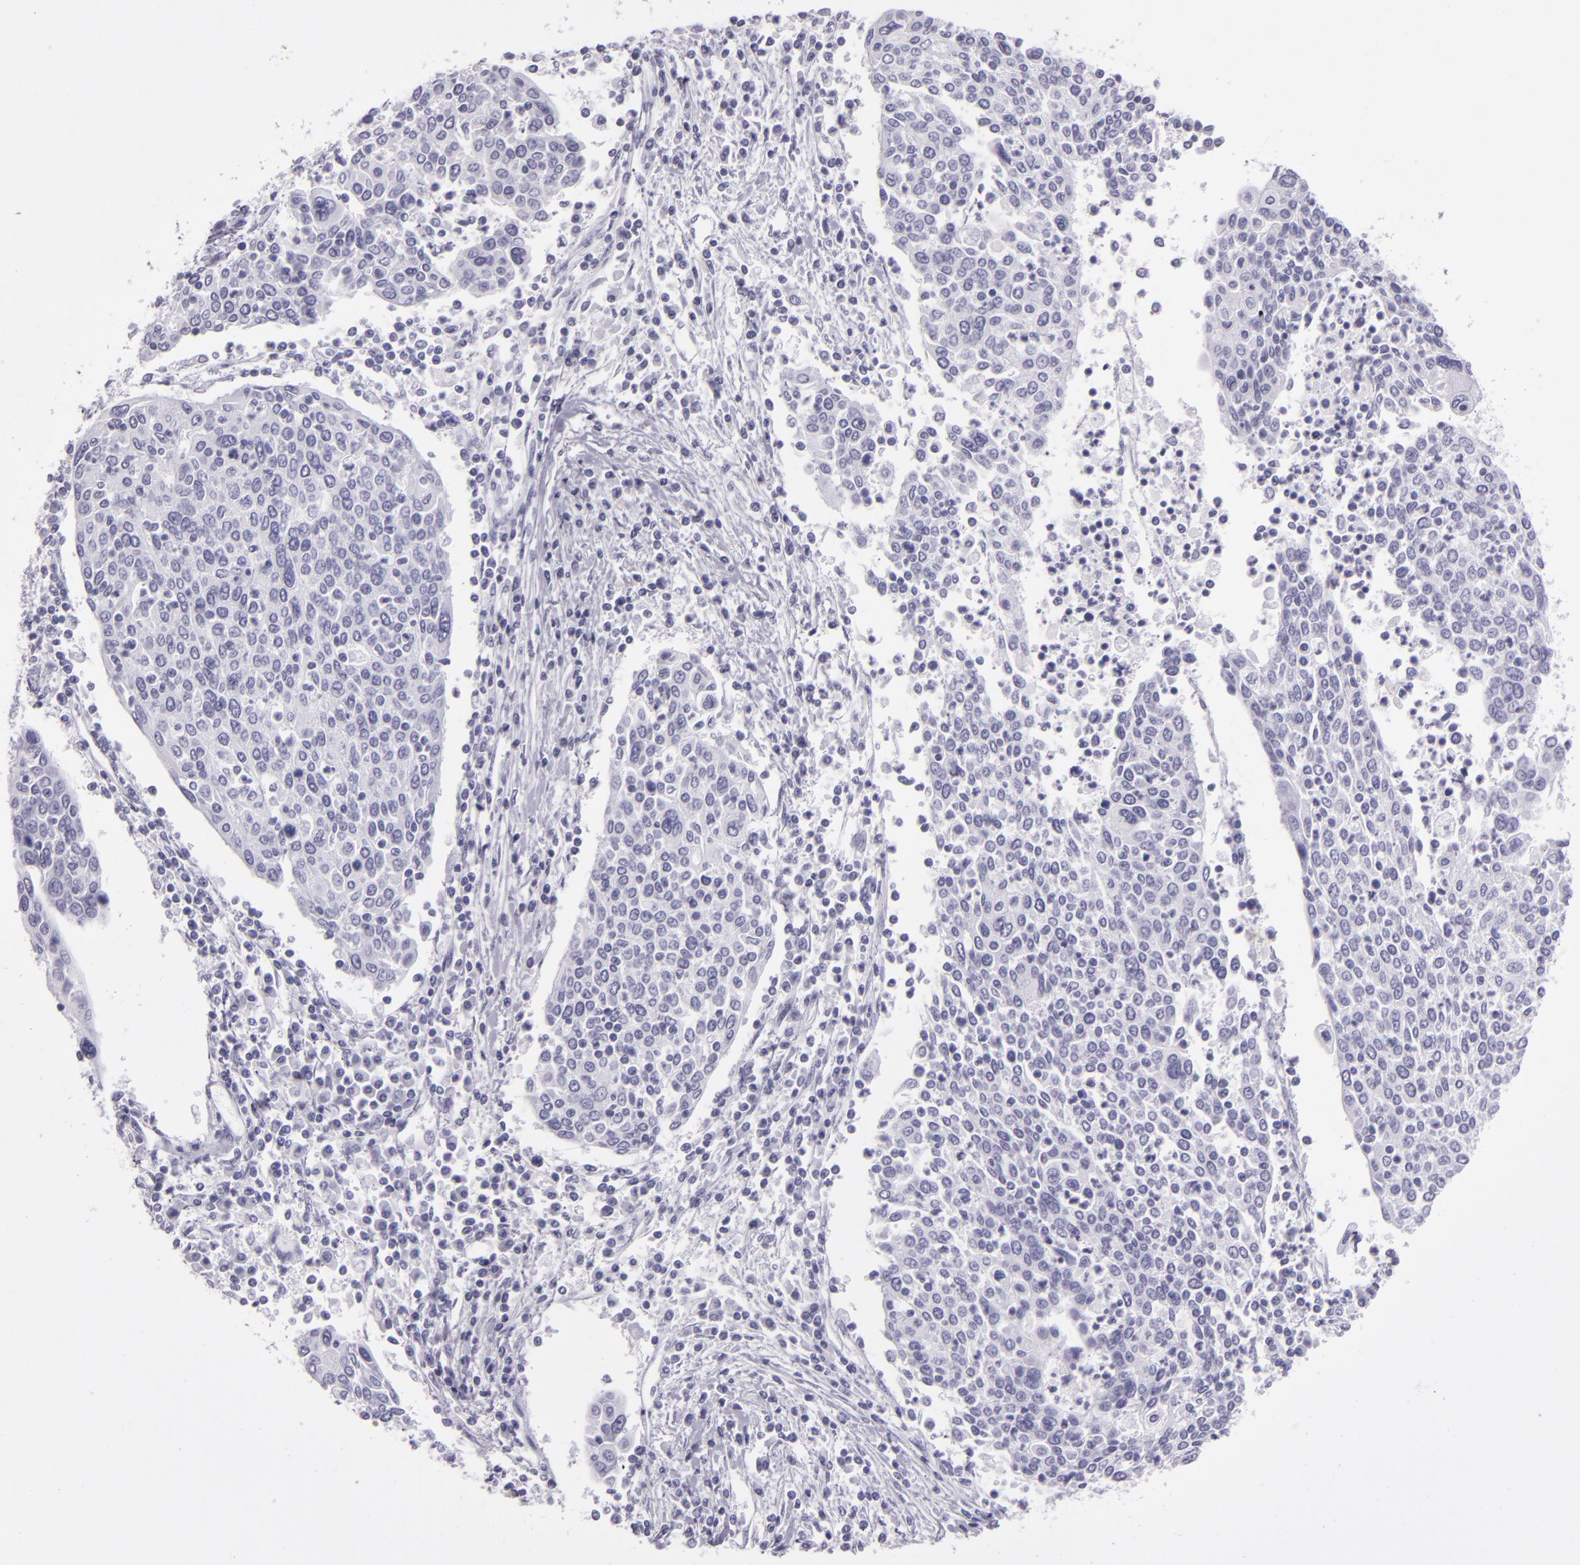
{"staining": {"intensity": "negative", "quantity": "none", "location": "none"}, "tissue": "cervical cancer", "cell_type": "Tumor cells", "image_type": "cancer", "snomed": [{"axis": "morphology", "description": "Squamous cell carcinoma, NOS"}, {"axis": "topography", "description": "Cervix"}], "caption": "An immunohistochemistry micrograph of cervical cancer is shown. There is no staining in tumor cells of cervical cancer.", "gene": "CR2", "patient": {"sex": "female", "age": 40}}